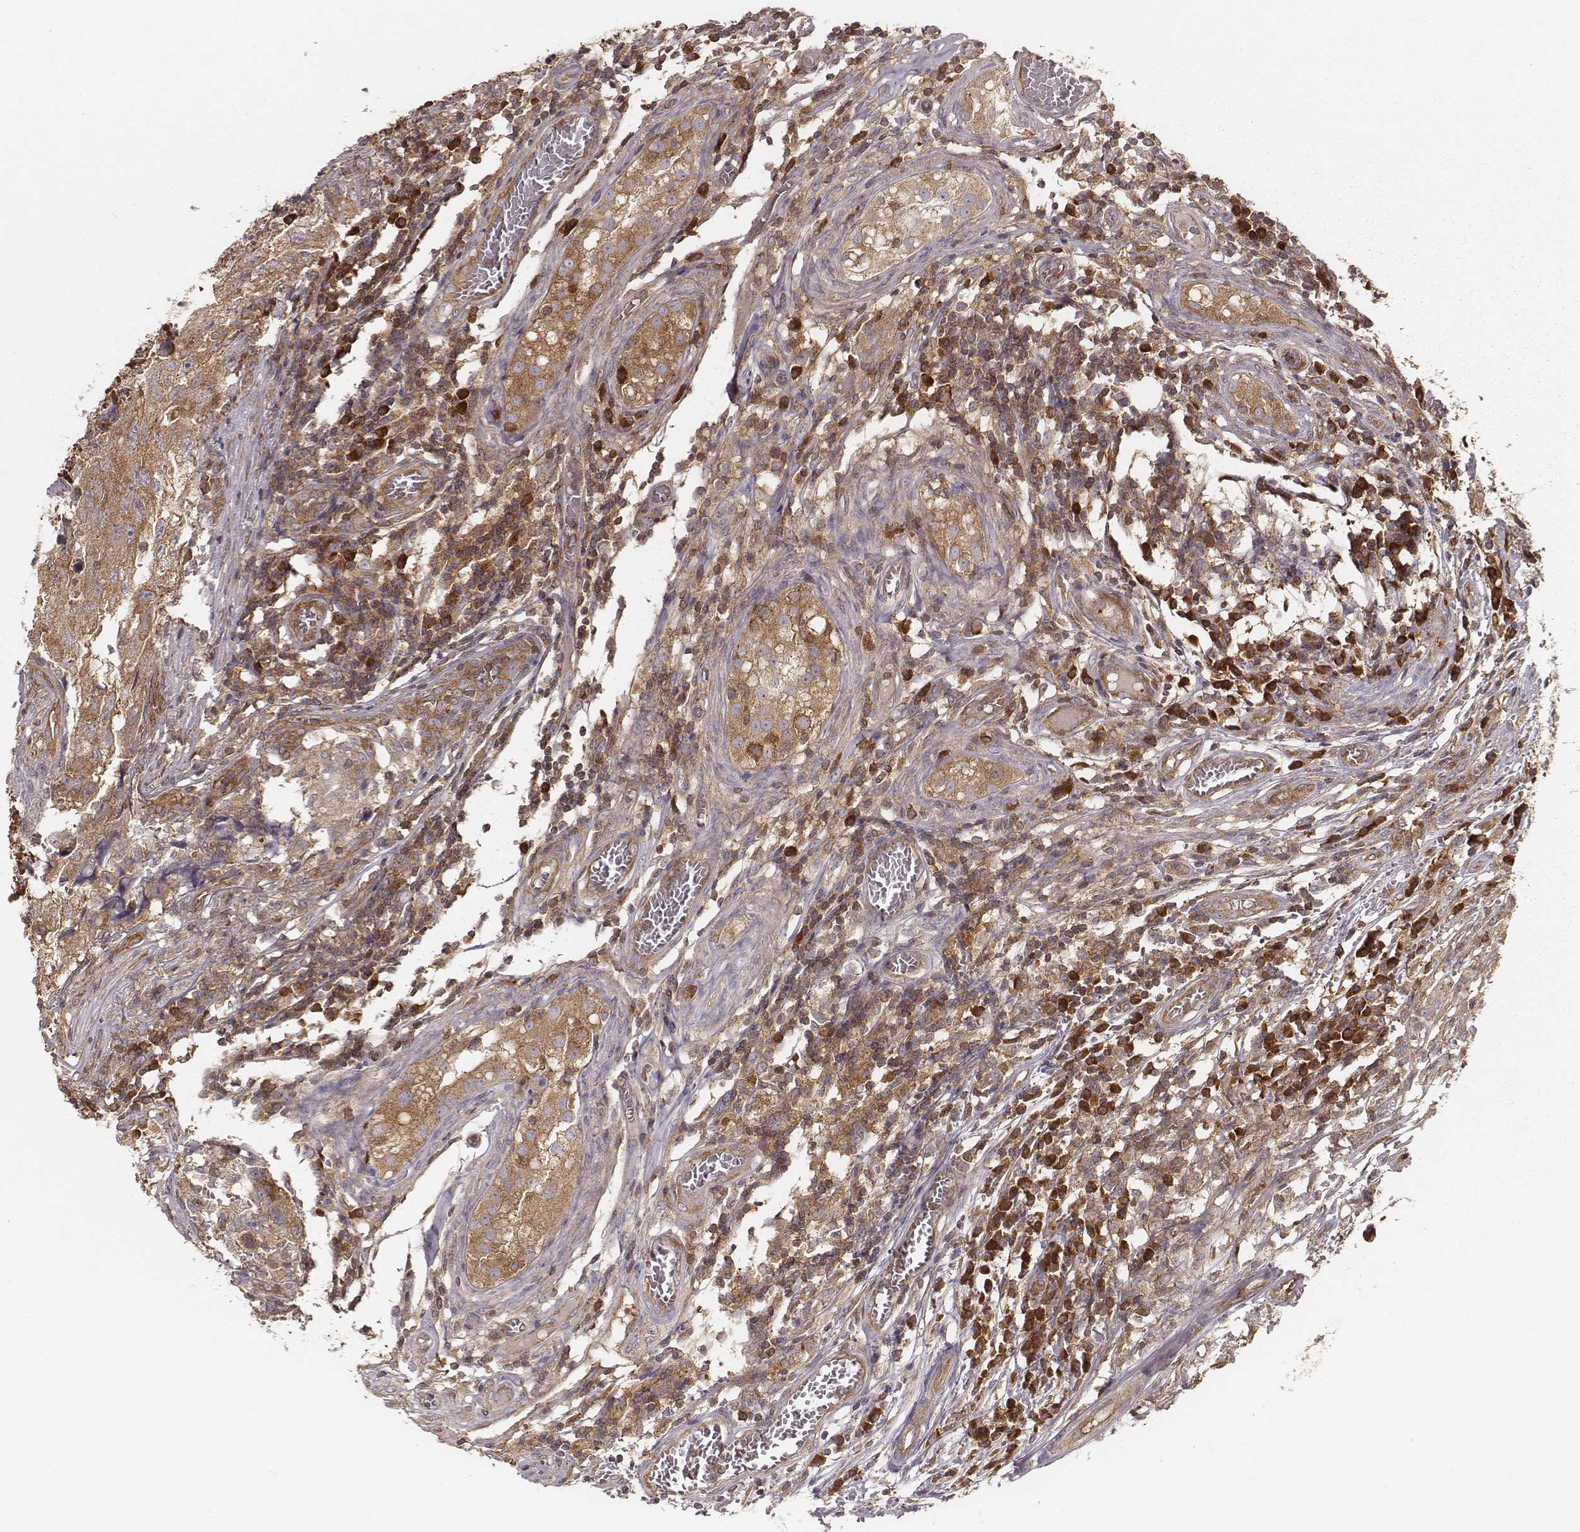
{"staining": {"intensity": "moderate", "quantity": ">75%", "location": "cytoplasmic/membranous"}, "tissue": "testis cancer", "cell_type": "Tumor cells", "image_type": "cancer", "snomed": [{"axis": "morphology", "description": "Carcinoma, Embryonal, NOS"}, {"axis": "topography", "description": "Testis"}], "caption": "Testis cancer (embryonal carcinoma) was stained to show a protein in brown. There is medium levels of moderate cytoplasmic/membranous expression in approximately >75% of tumor cells. (DAB IHC with brightfield microscopy, high magnification).", "gene": "CARS1", "patient": {"sex": "male", "age": 36}}